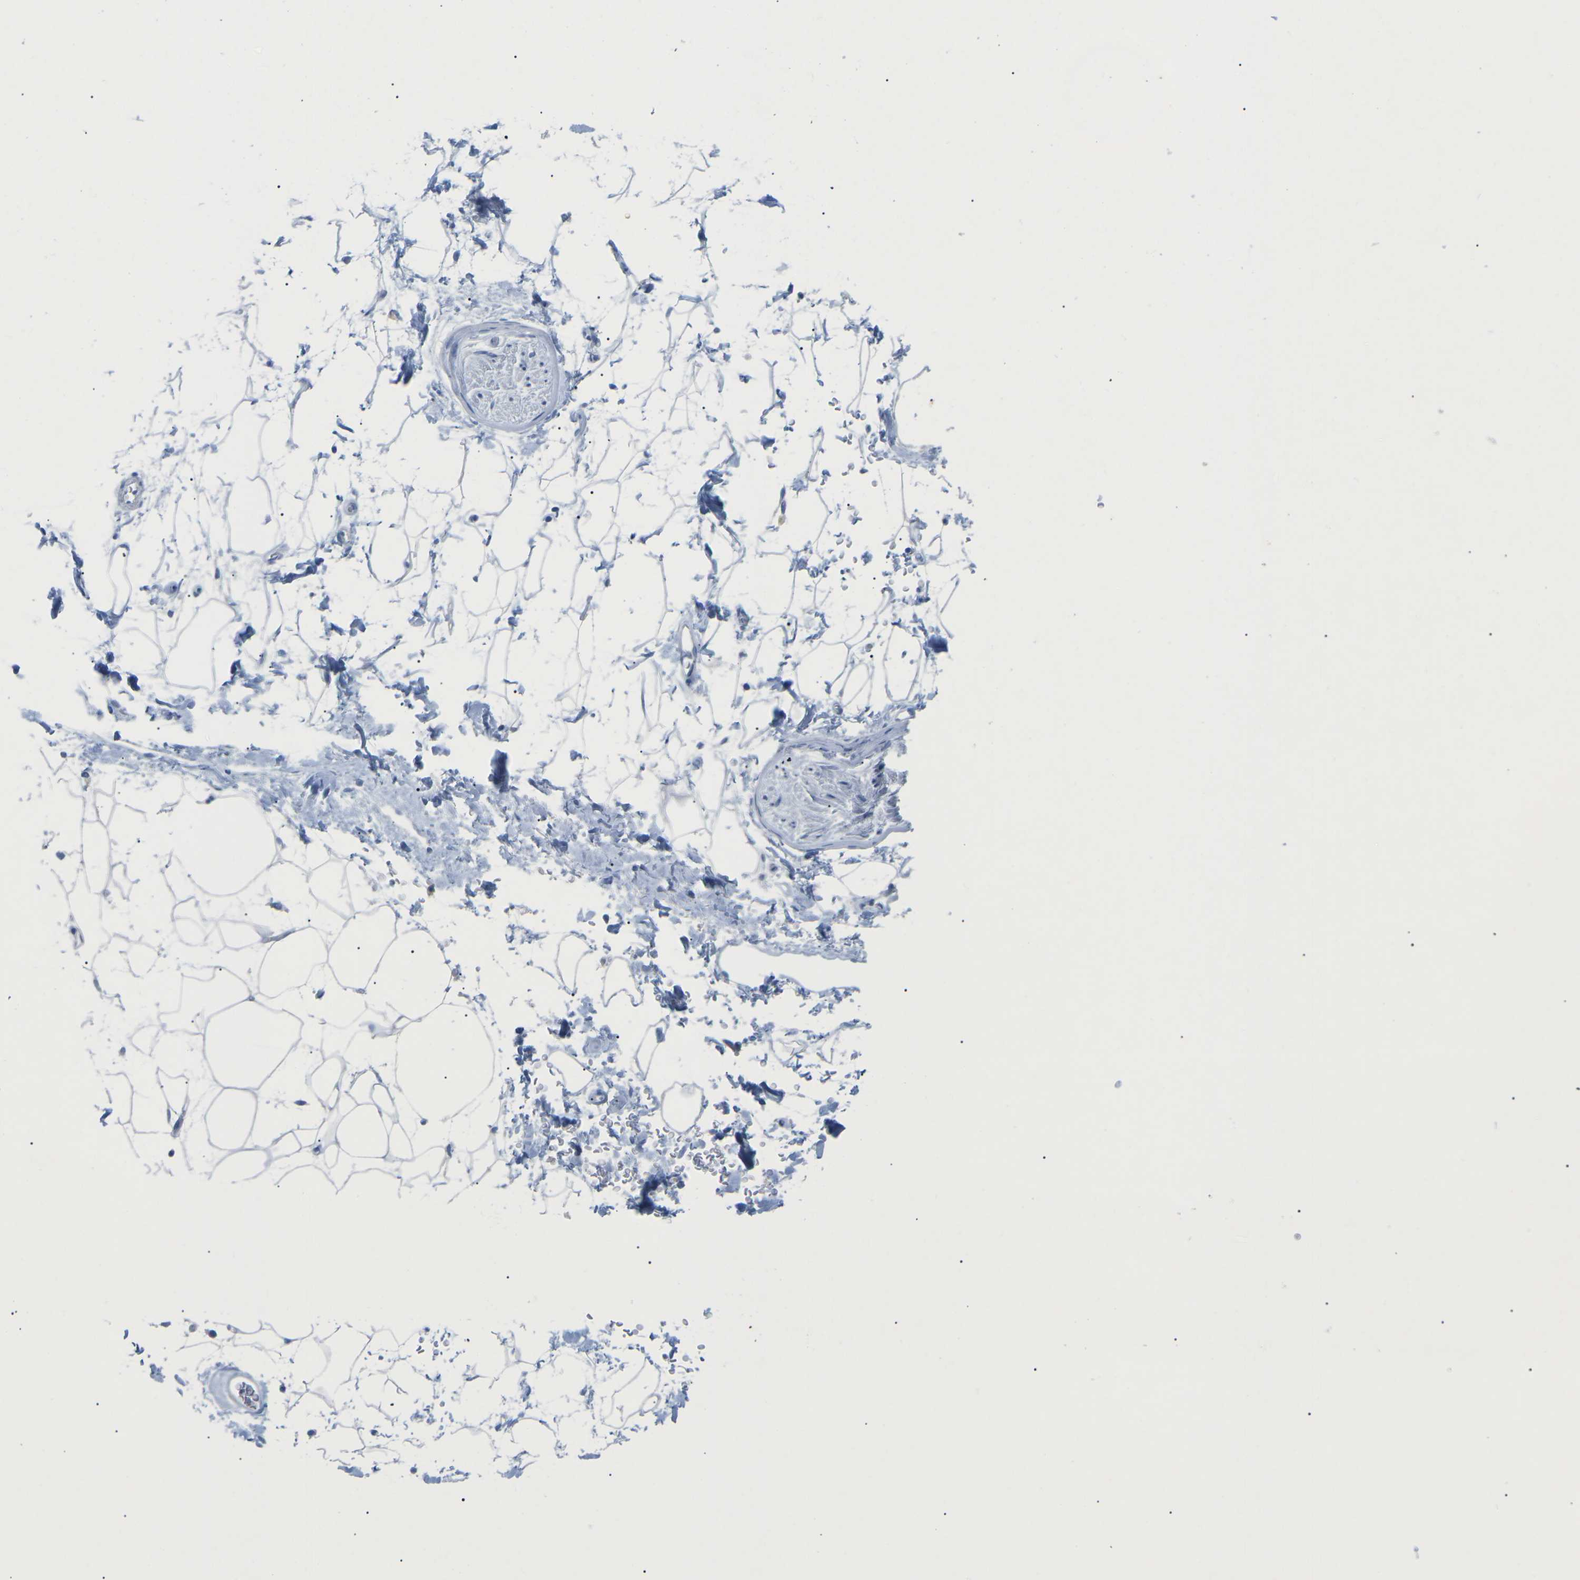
{"staining": {"intensity": "negative", "quantity": "none", "location": "none"}, "tissue": "adipose tissue", "cell_type": "Adipocytes", "image_type": "normal", "snomed": [{"axis": "morphology", "description": "Normal tissue, NOS"}, {"axis": "topography", "description": "Soft tissue"}], "caption": "Adipocytes are negative for protein expression in unremarkable human adipose tissue. (IHC, brightfield microscopy, high magnification).", "gene": "HBG2", "patient": {"sex": "male", "age": 72}}